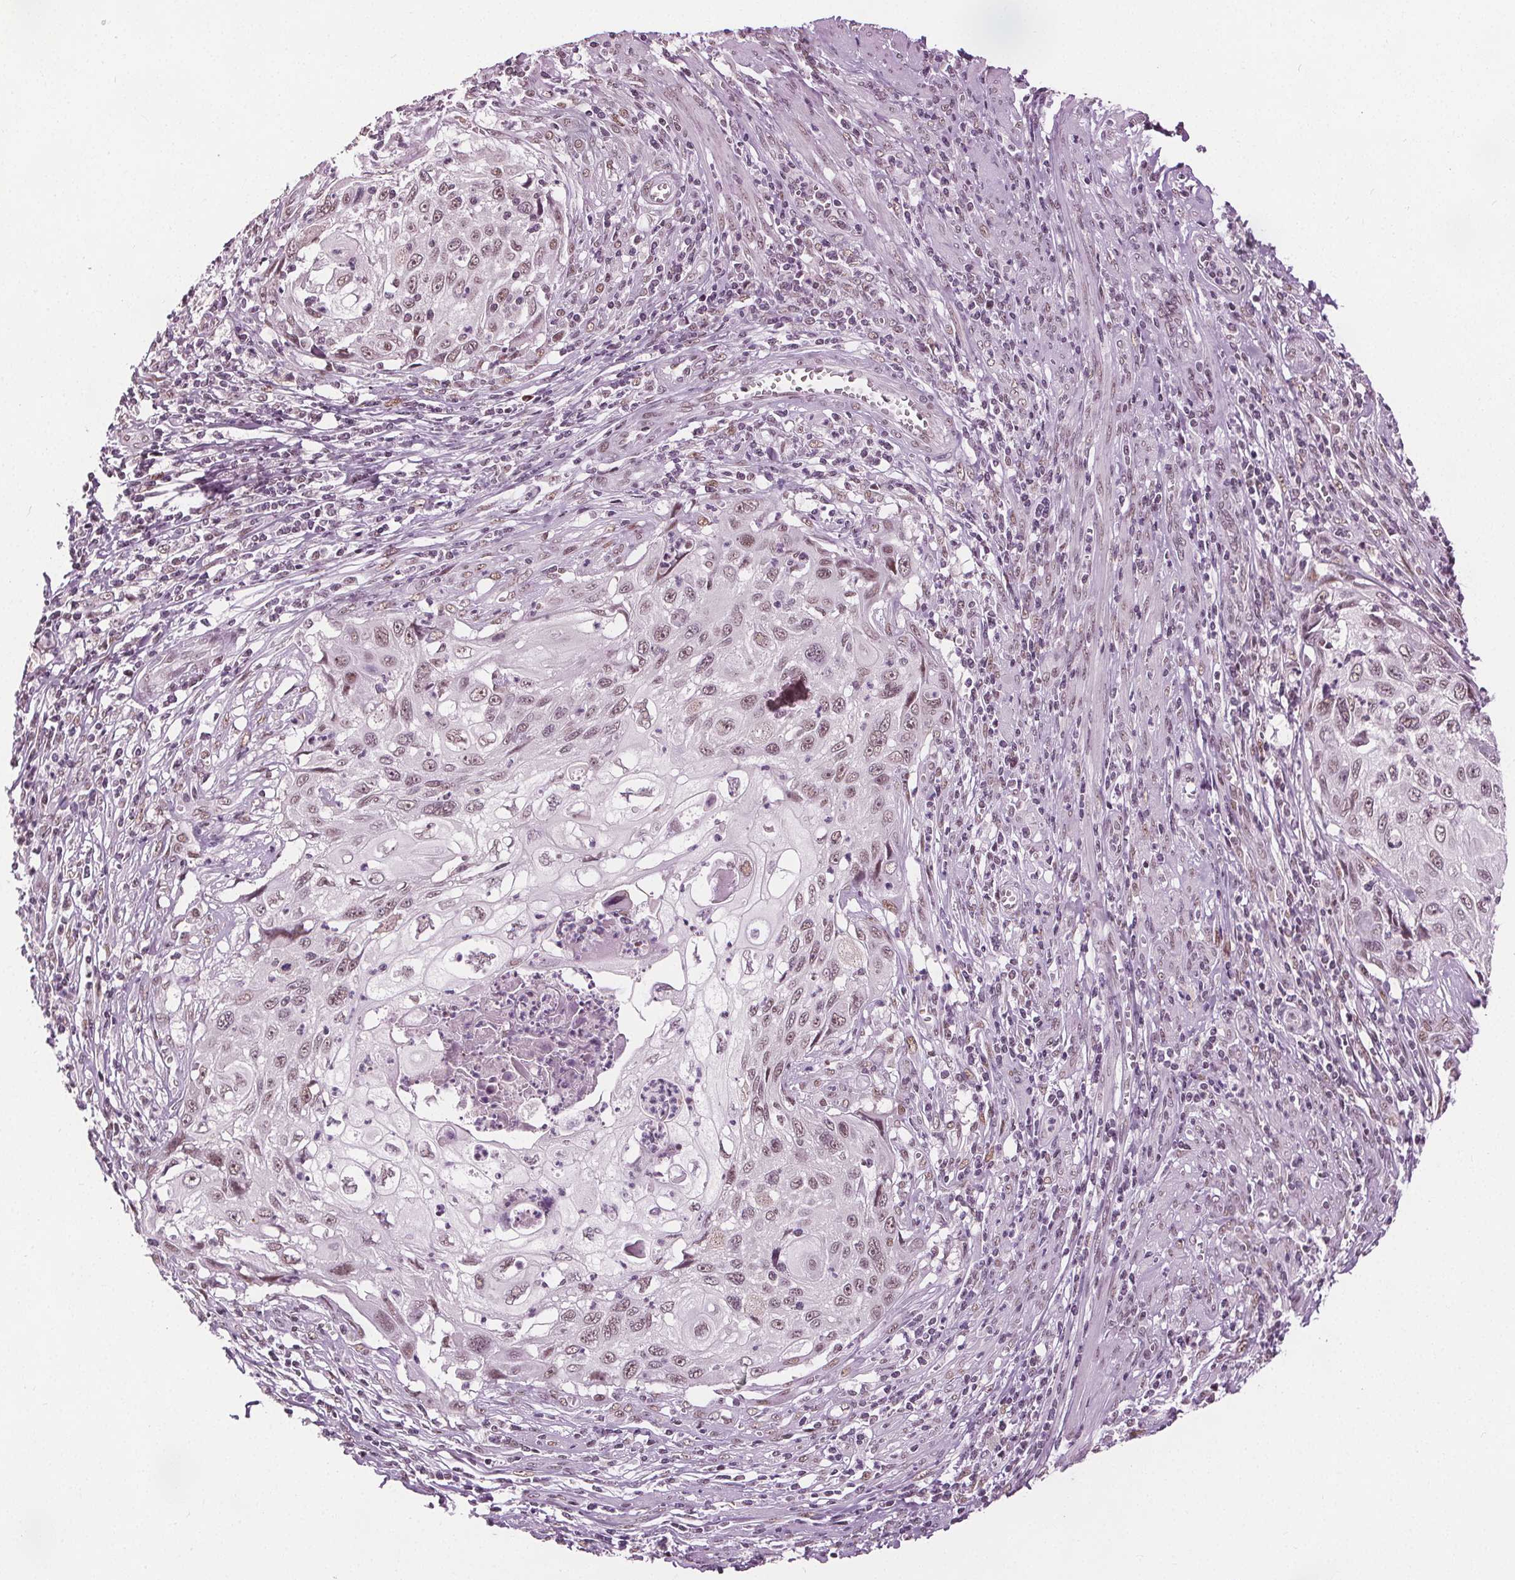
{"staining": {"intensity": "weak", "quantity": "25%-75%", "location": "nuclear"}, "tissue": "cervical cancer", "cell_type": "Tumor cells", "image_type": "cancer", "snomed": [{"axis": "morphology", "description": "Squamous cell carcinoma, NOS"}, {"axis": "topography", "description": "Cervix"}], "caption": "Human cervical cancer (squamous cell carcinoma) stained for a protein (brown) exhibits weak nuclear positive positivity in approximately 25%-75% of tumor cells.", "gene": "IWS1", "patient": {"sex": "female", "age": 70}}